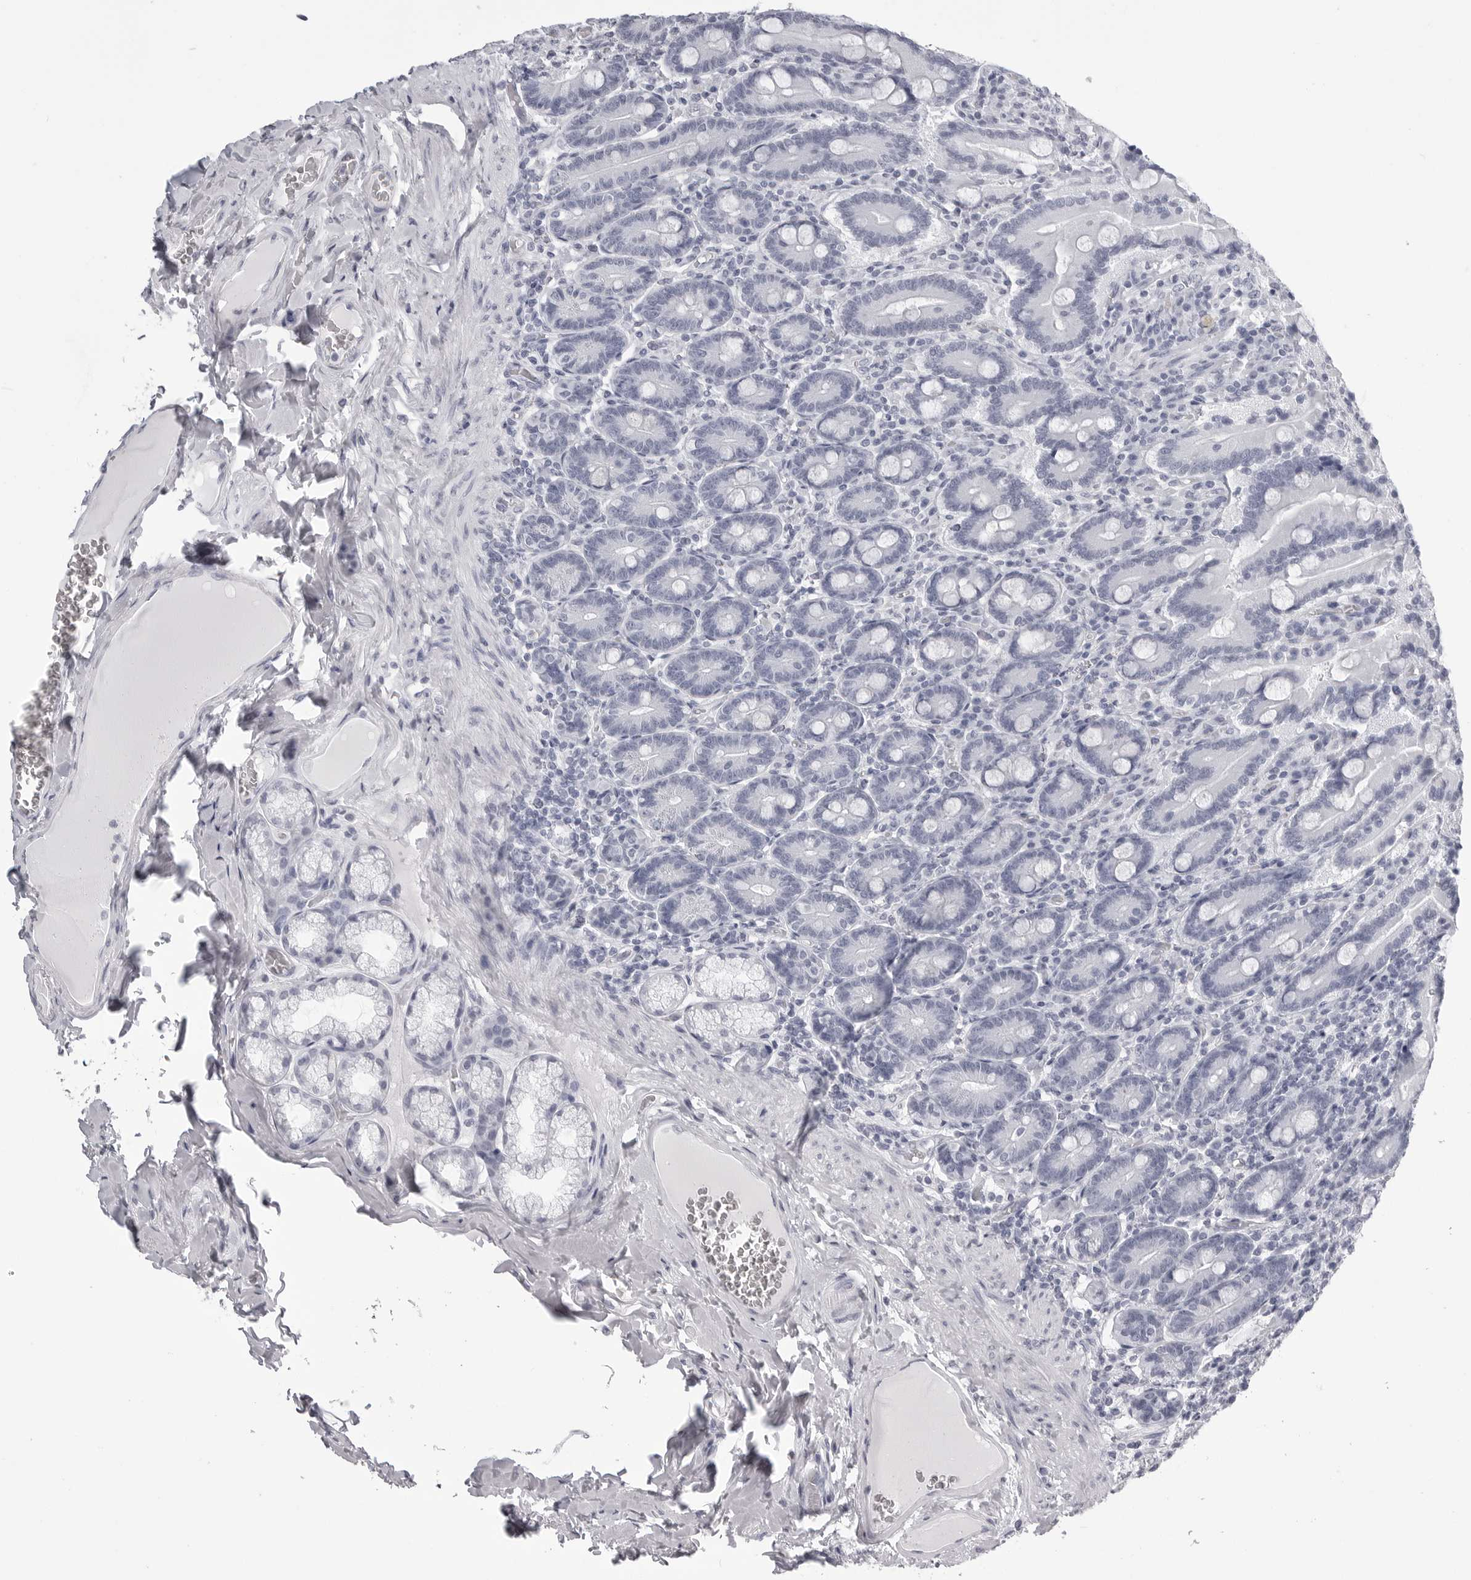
{"staining": {"intensity": "negative", "quantity": "none", "location": "none"}, "tissue": "duodenum", "cell_type": "Glandular cells", "image_type": "normal", "snomed": [{"axis": "morphology", "description": "Normal tissue, NOS"}, {"axis": "topography", "description": "Duodenum"}], "caption": "Immunohistochemistry (IHC) histopathology image of unremarkable human duodenum stained for a protein (brown), which exhibits no staining in glandular cells.", "gene": "BPIFA1", "patient": {"sex": "female", "age": 62}}